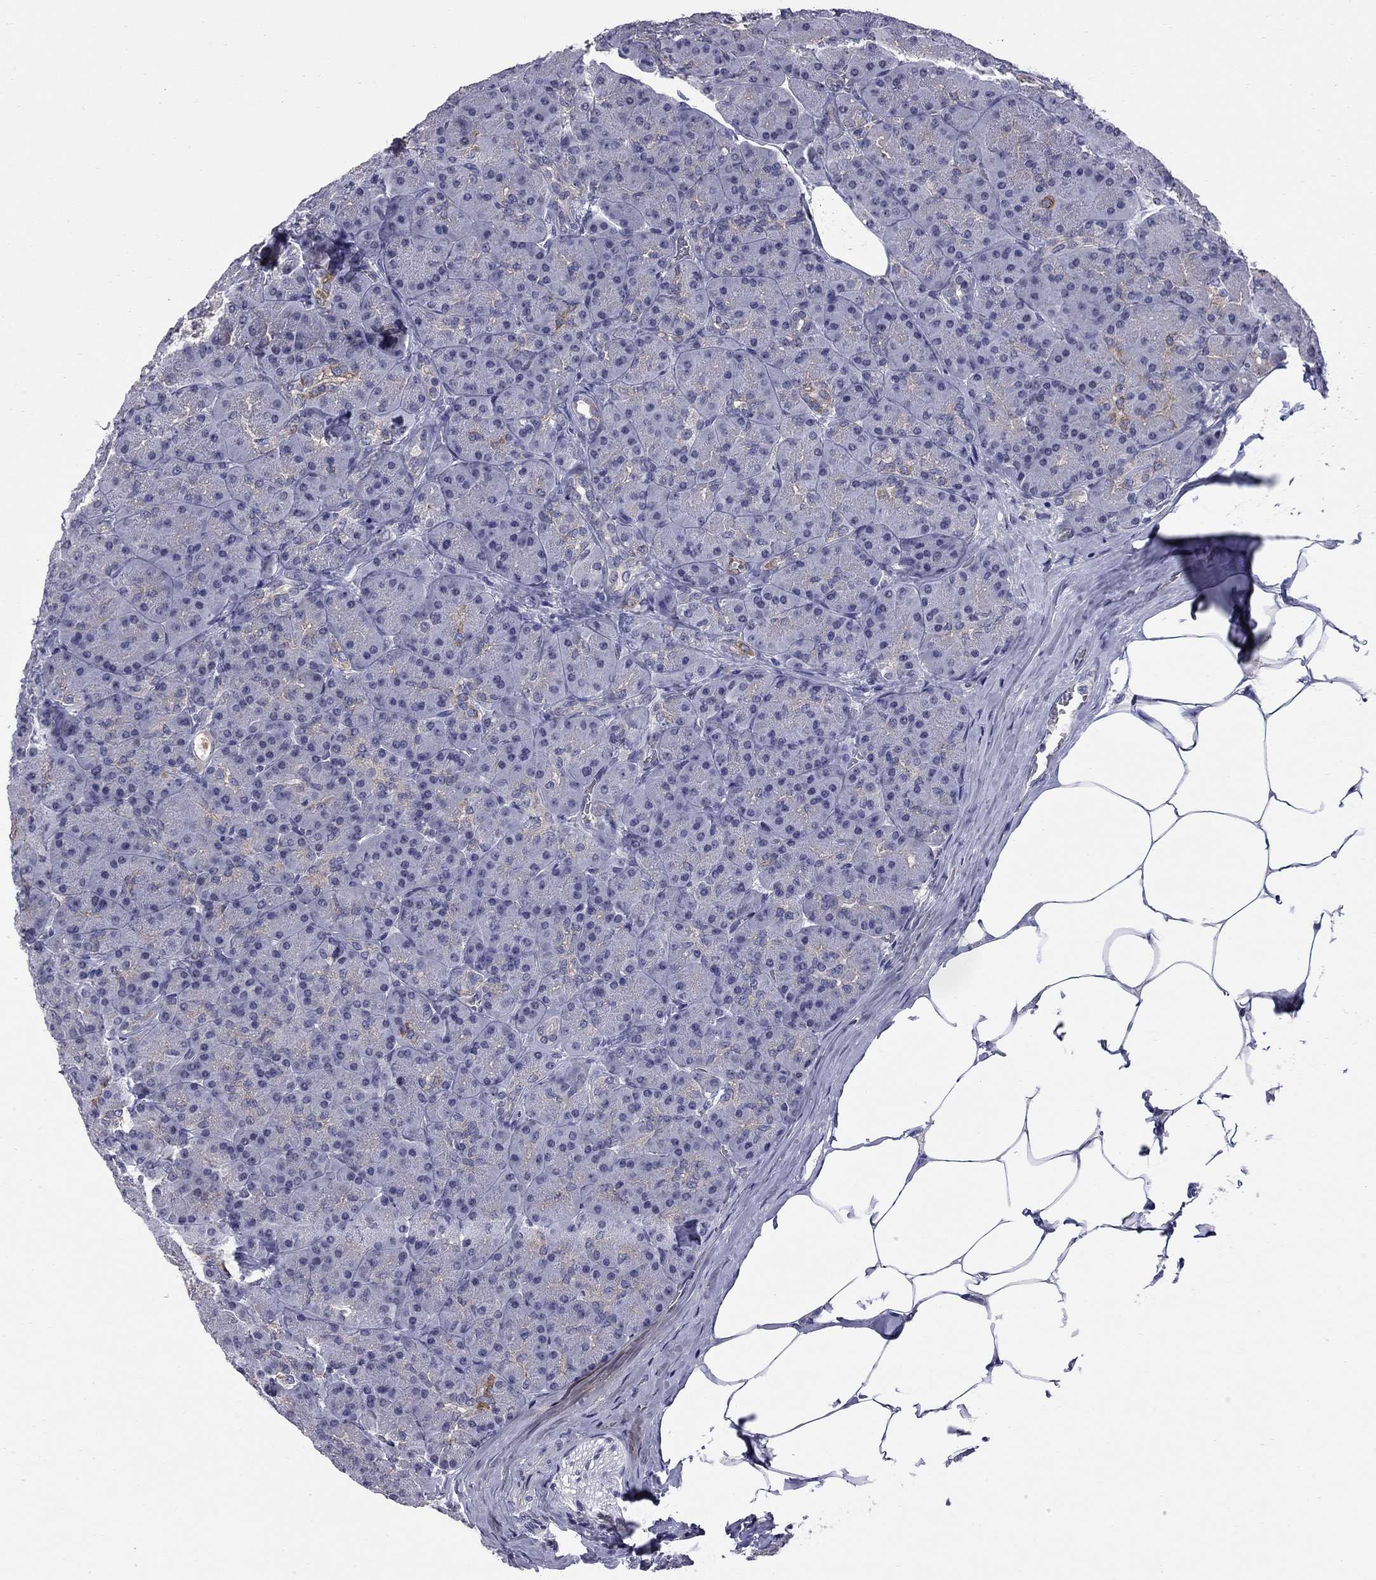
{"staining": {"intensity": "moderate", "quantity": "<25%", "location": "cytoplasmic/membranous"}, "tissue": "pancreas", "cell_type": "Exocrine glandular cells", "image_type": "normal", "snomed": [{"axis": "morphology", "description": "Normal tissue, NOS"}, {"axis": "topography", "description": "Pancreas"}], "caption": "Immunohistochemical staining of unremarkable pancreas reveals low levels of moderate cytoplasmic/membranous positivity in about <25% of exocrine glandular cells. (Brightfield microscopy of DAB IHC at high magnification).", "gene": "HTR4", "patient": {"sex": "male", "age": 57}}